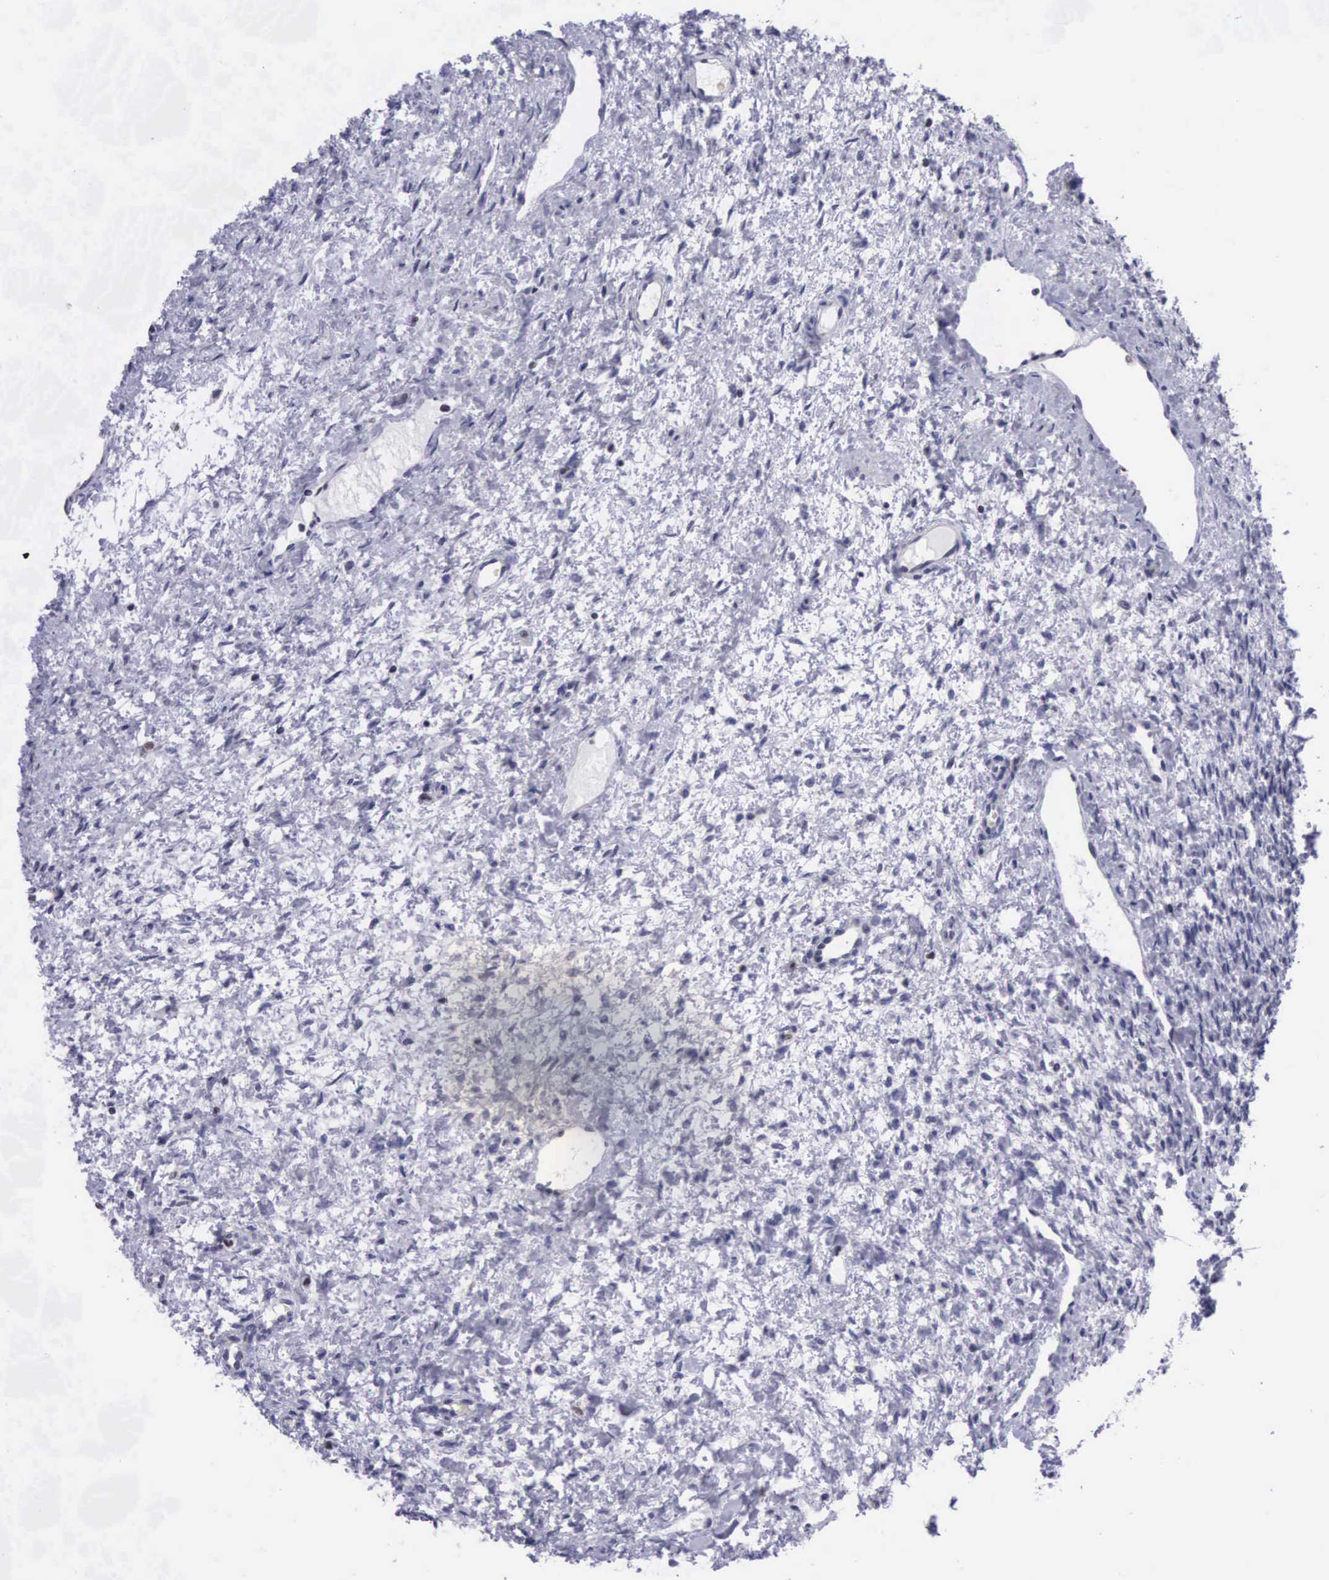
{"staining": {"intensity": "weak", "quantity": "<25%", "location": "nuclear"}, "tissue": "ovary", "cell_type": "Follicle cells", "image_type": "normal", "snomed": [{"axis": "morphology", "description": "Normal tissue, NOS"}, {"axis": "topography", "description": "Ovary"}], "caption": "DAB (3,3'-diaminobenzidine) immunohistochemical staining of unremarkable human ovary exhibits no significant positivity in follicle cells. The staining was performed using DAB (3,3'-diaminobenzidine) to visualize the protein expression in brown, while the nuclei were stained in blue with hematoxylin (Magnification: 20x).", "gene": "VRK1", "patient": {"sex": "female", "age": 32}}